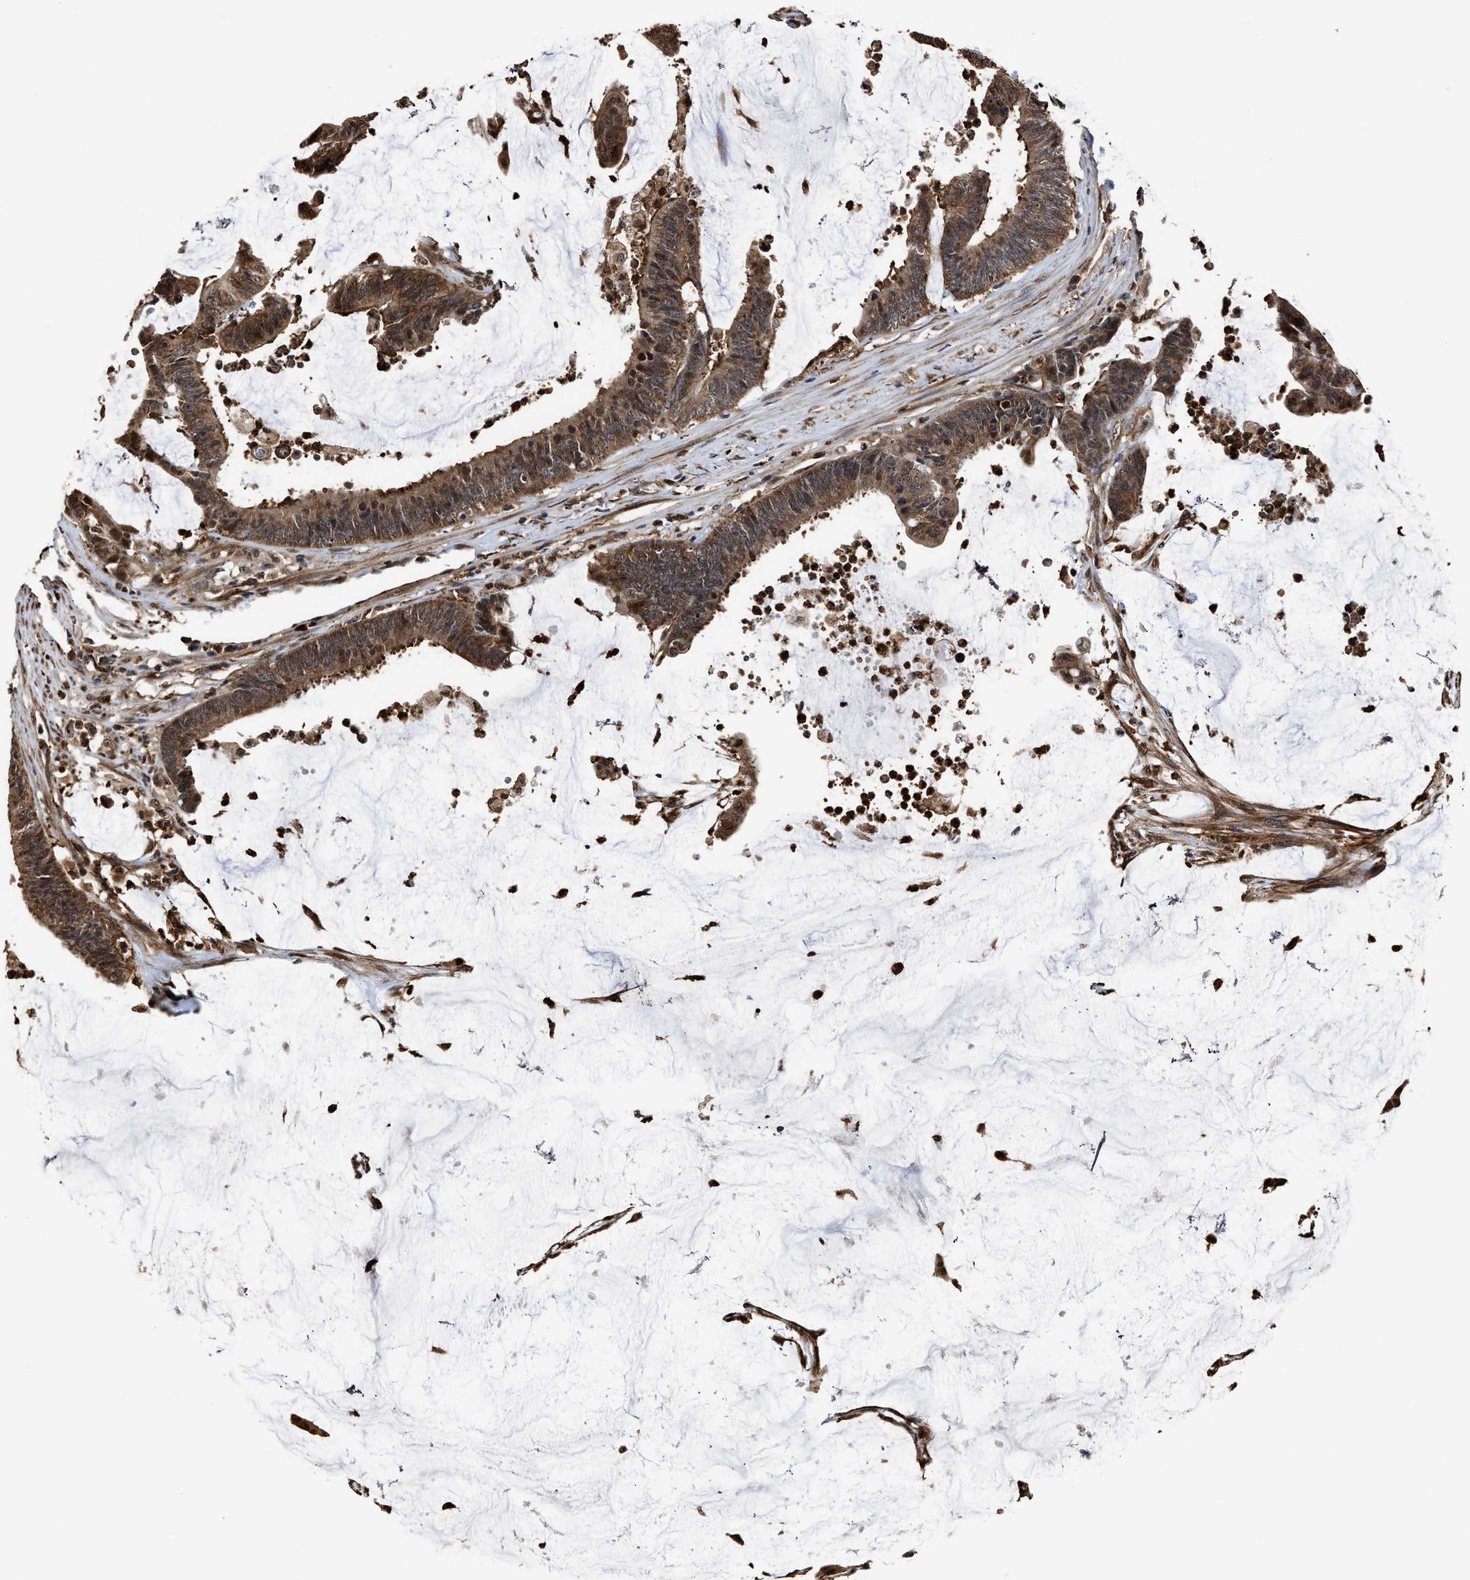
{"staining": {"intensity": "moderate", "quantity": ">75%", "location": "cytoplasmic/membranous,nuclear"}, "tissue": "colorectal cancer", "cell_type": "Tumor cells", "image_type": "cancer", "snomed": [{"axis": "morphology", "description": "Adenocarcinoma, NOS"}, {"axis": "topography", "description": "Rectum"}], "caption": "Protein expression by immunohistochemistry (IHC) exhibits moderate cytoplasmic/membranous and nuclear expression in about >75% of tumor cells in colorectal adenocarcinoma.", "gene": "SEPTIN2", "patient": {"sex": "female", "age": 66}}